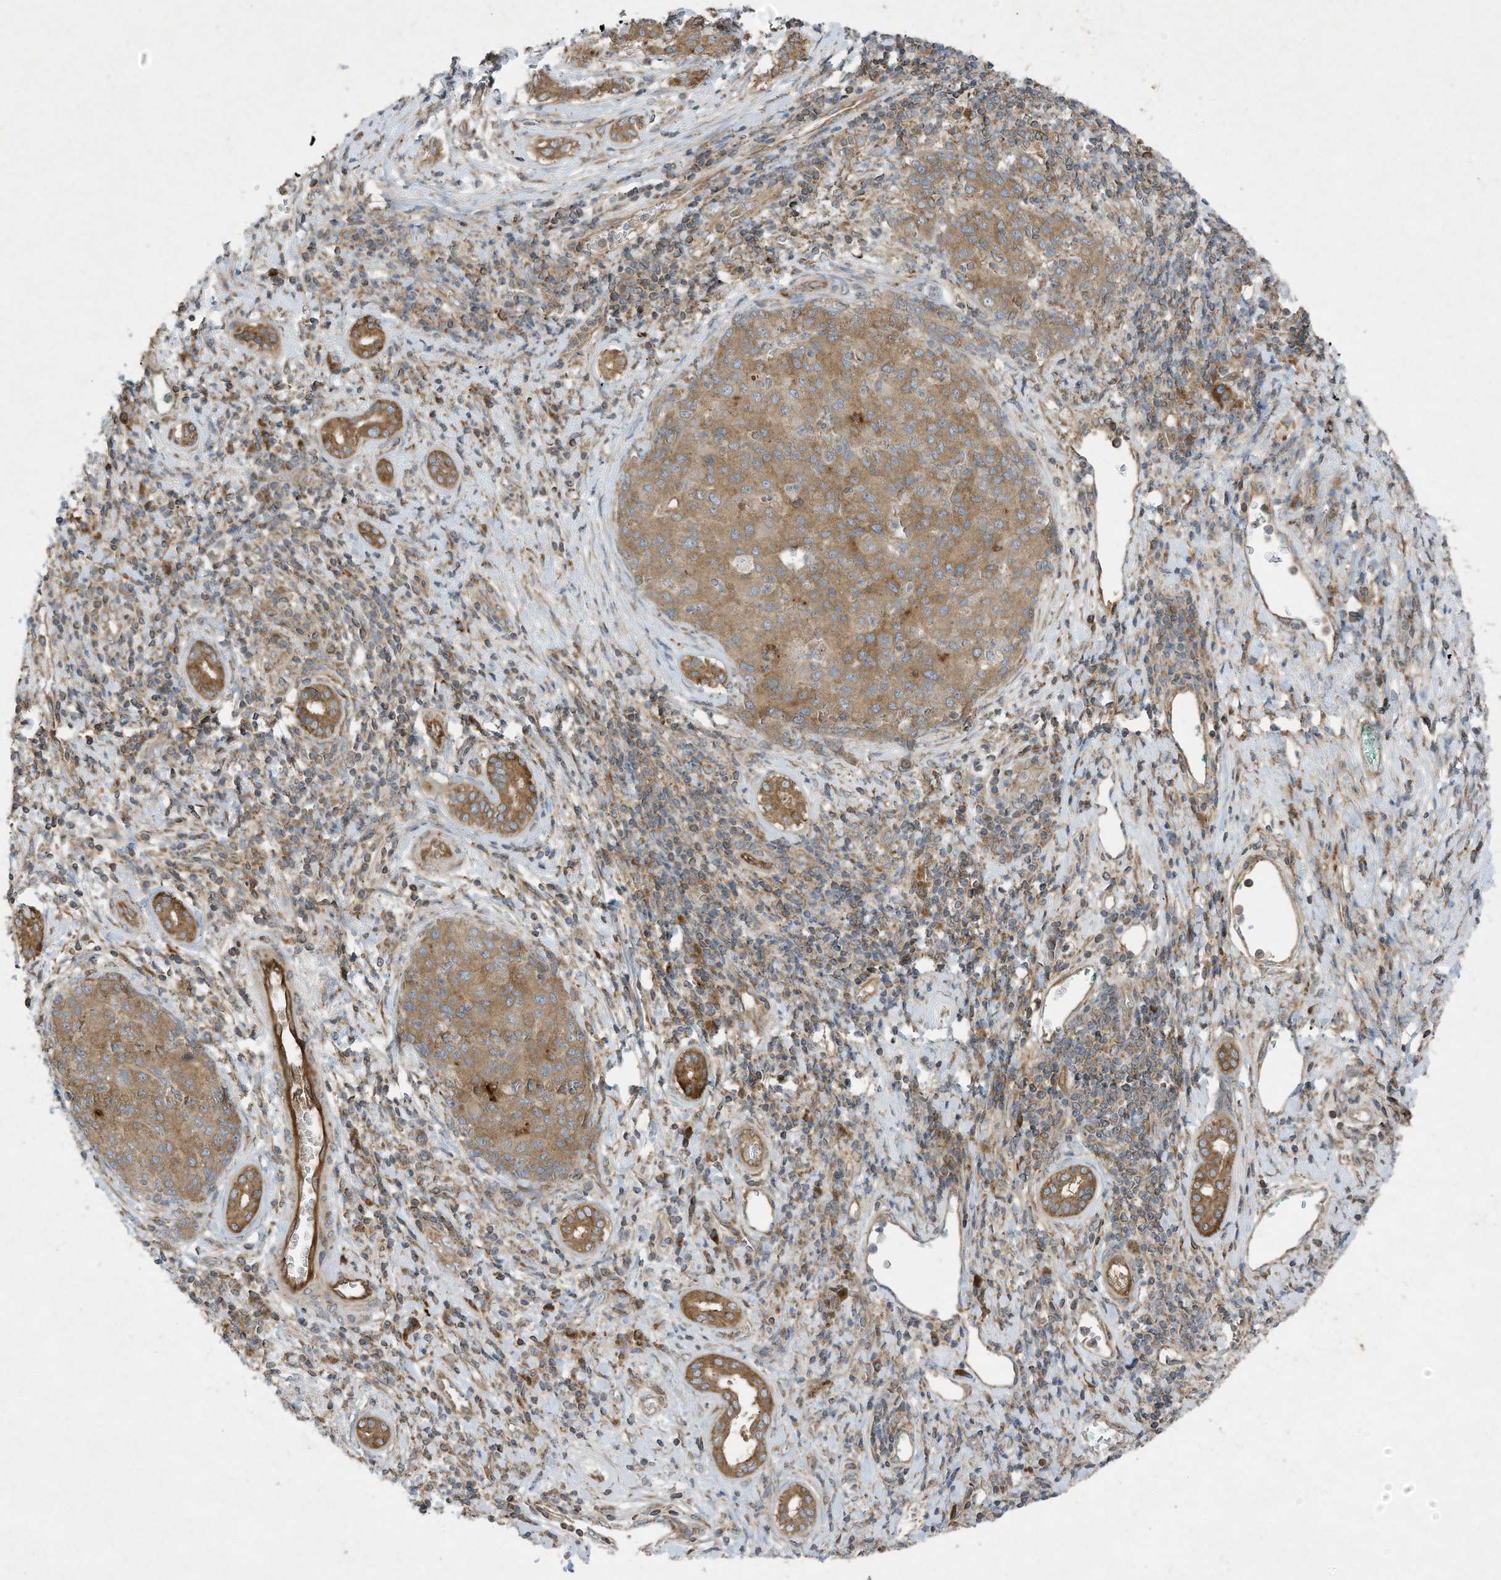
{"staining": {"intensity": "moderate", "quantity": ">75%", "location": "cytoplasmic/membranous"}, "tissue": "liver cancer", "cell_type": "Tumor cells", "image_type": "cancer", "snomed": [{"axis": "morphology", "description": "Carcinoma, Hepatocellular, NOS"}, {"axis": "topography", "description": "Liver"}], "caption": "Tumor cells display medium levels of moderate cytoplasmic/membranous expression in about >75% of cells in liver cancer.", "gene": "SYNJ2", "patient": {"sex": "male", "age": 65}}